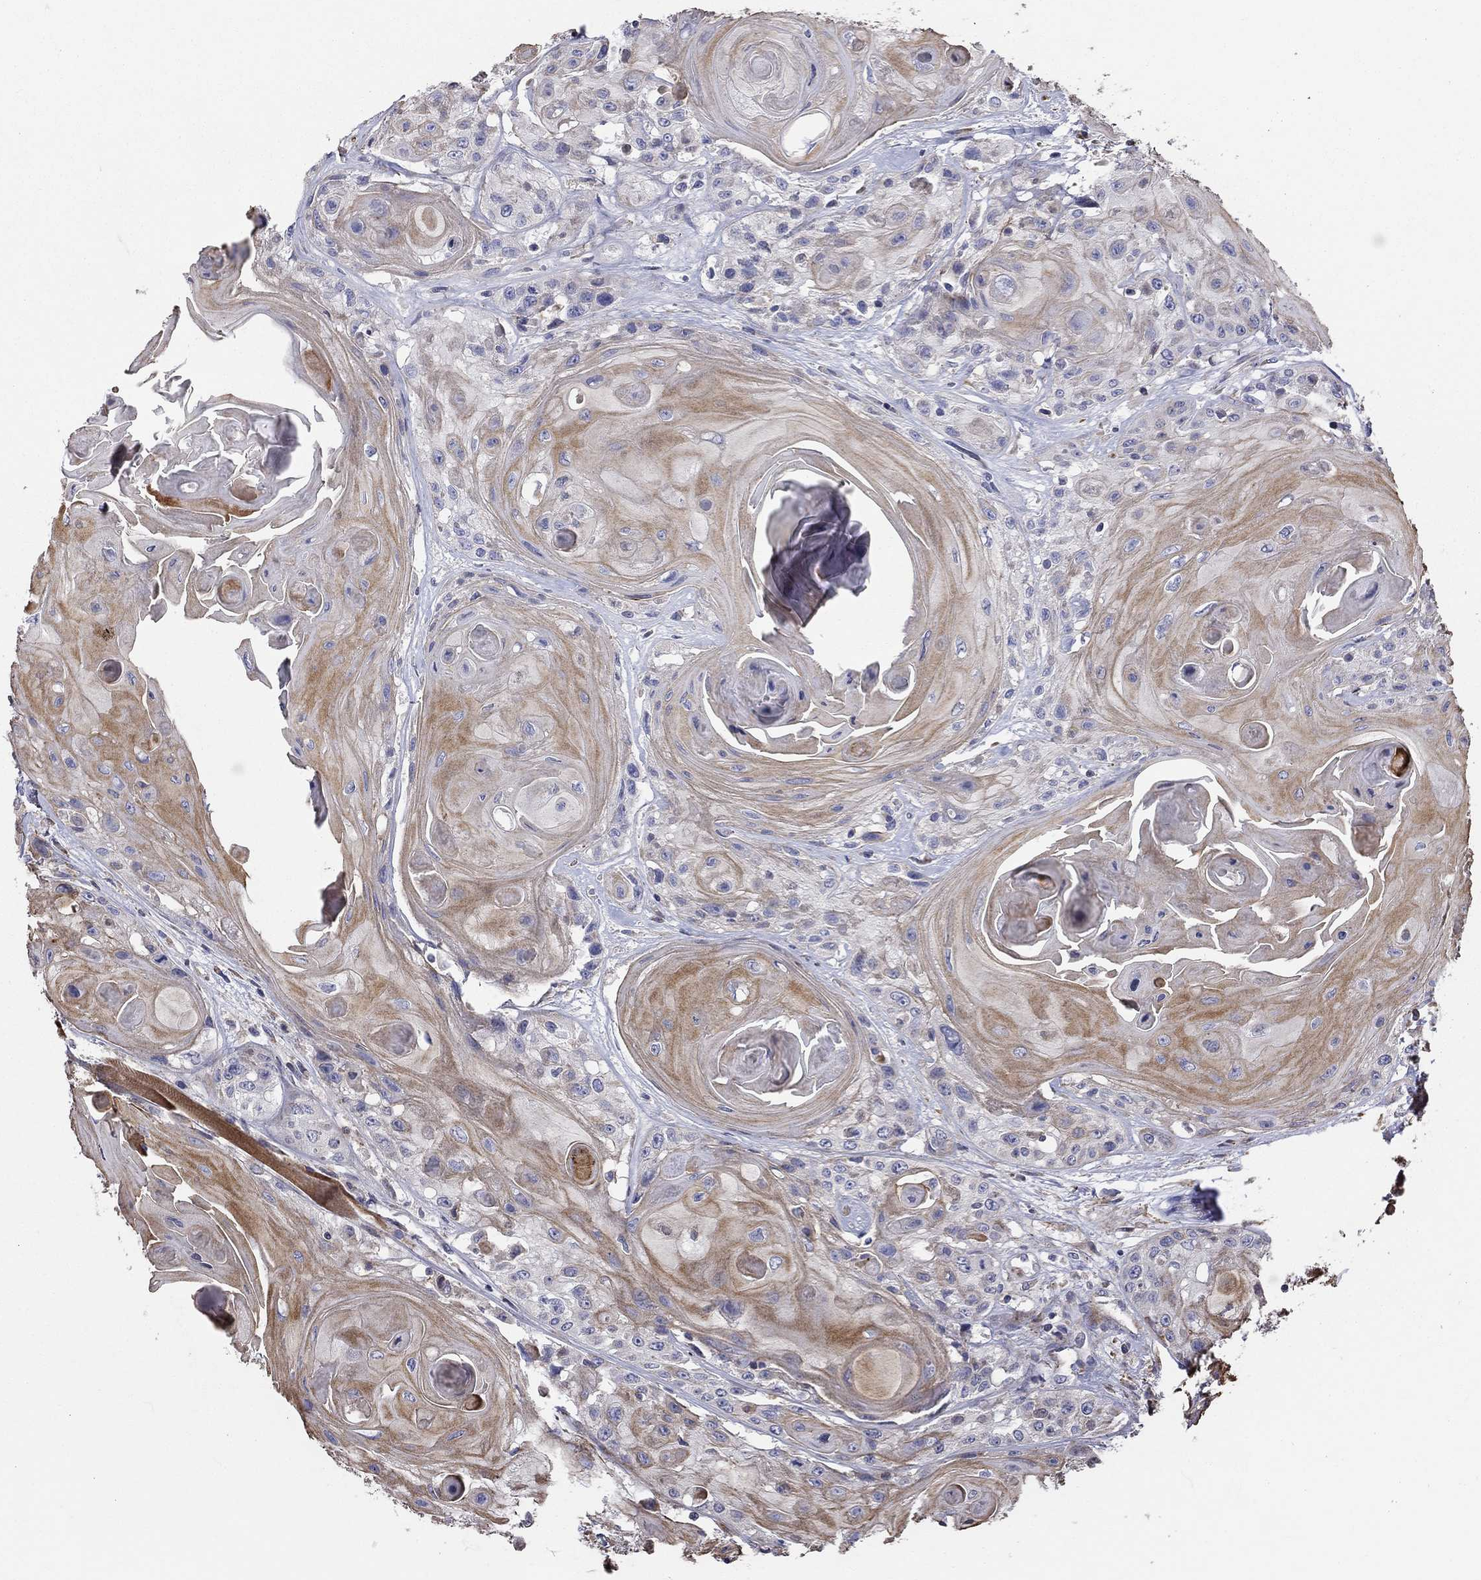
{"staining": {"intensity": "moderate", "quantity": "25%-75%", "location": "cytoplasmic/membranous"}, "tissue": "head and neck cancer", "cell_type": "Tumor cells", "image_type": "cancer", "snomed": [{"axis": "morphology", "description": "Squamous cell carcinoma, NOS"}, {"axis": "topography", "description": "Head-Neck"}], "caption": "Head and neck cancer (squamous cell carcinoma) stained with a protein marker shows moderate staining in tumor cells.", "gene": "NPHP1", "patient": {"sex": "female", "age": 59}}